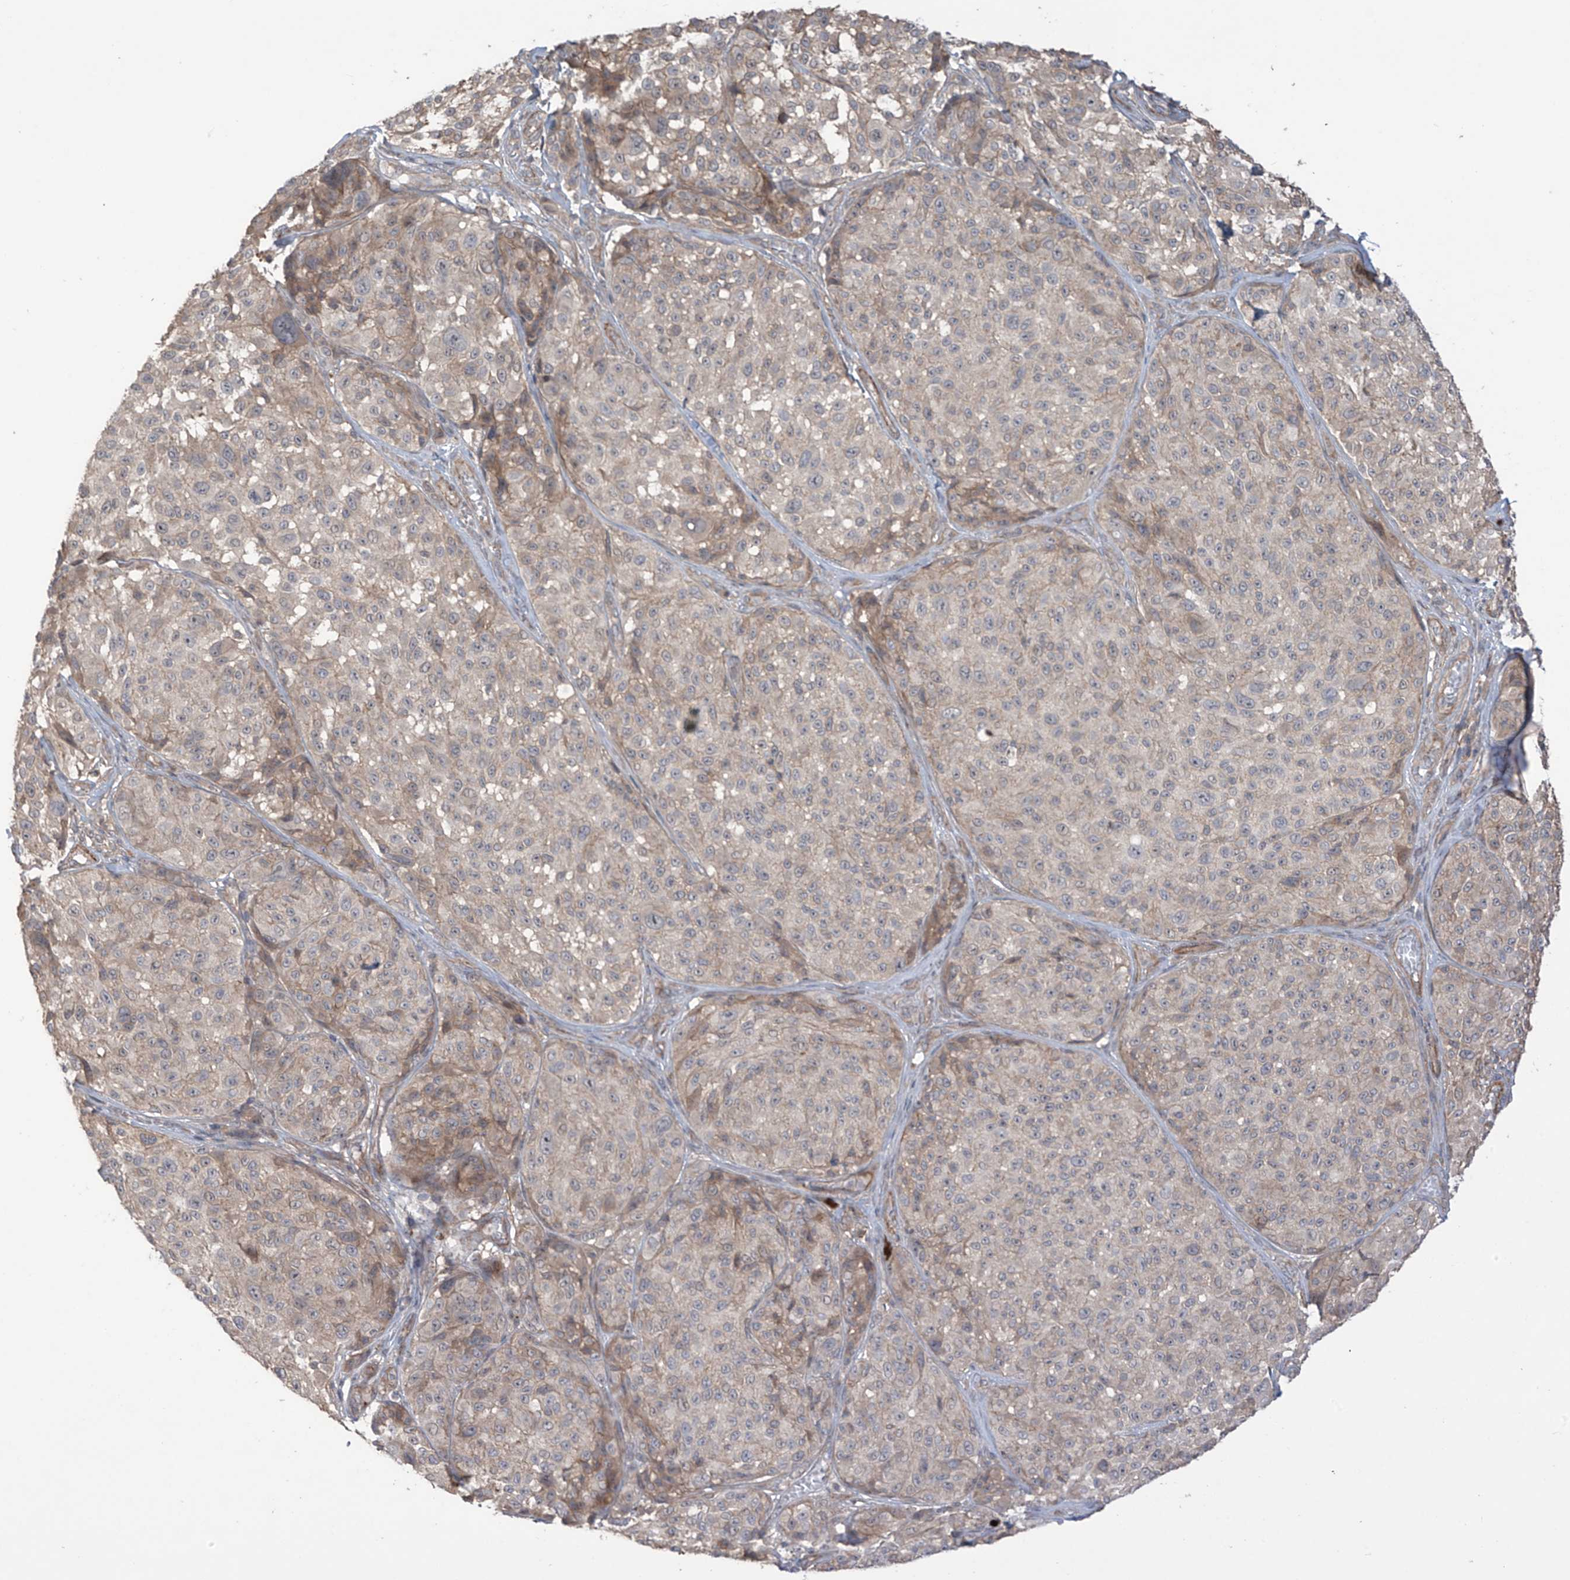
{"staining": {"intensity": "negative", "quantity": "none", "location": "none"}, "tissue": "melanoma", "cell_type": "Tumor cells", "image_type": "cancer", "snomed": [{"axis": "morphology", "description": "Malignant melanoma, NOS"}, {"axis": "topography", "description": "Skin"}], "caption": "A high-resolution histopathology image shows immunohistochemistry (IHC) staining of melanoma, which shows no significant expression in tumor cells.", "gene": "LRRC74A", "patient": {"sex": "male", "age": 83}}